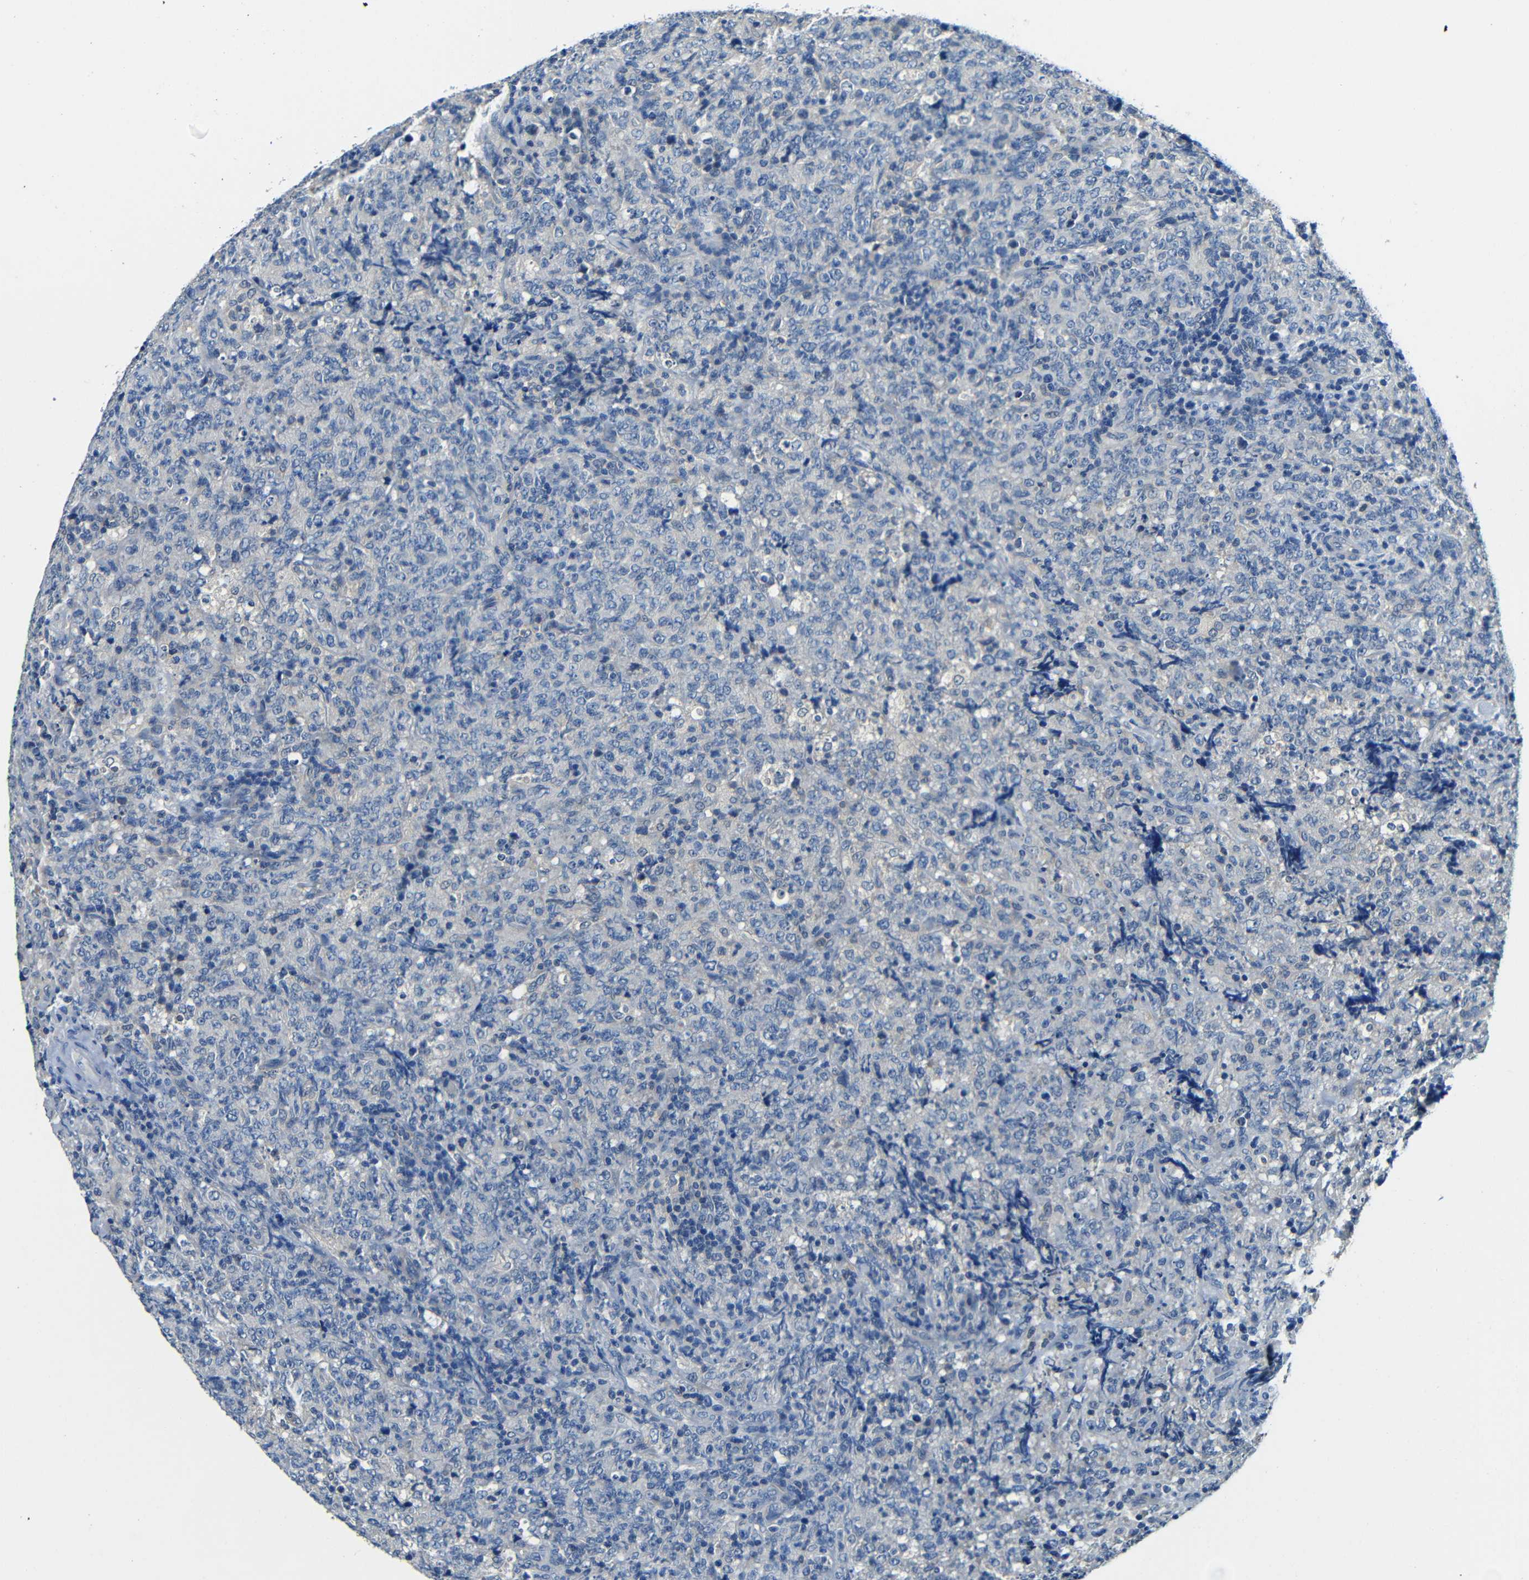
{"staining": {"intensity": "negative", "quantity": "none", "location": "none"}, "tissue": "lymphoma", "cell_type": "Tumor cells", "image_type": "cancer", "snomed": [{"axis": "morphology", "description": "Malignant lymphoma, non-Hodgkin's type, High grade"}, {"axis": "topography", "description": "Tonsil"}], "caption": "Micrograph shows no protein staining in tumor cells of malignant lymphoma, non-Hodgkin's type (high-grade) tissue. The staining is performed using DAB (3,3'-diaminobenzidine) brown chromogen with nuclei counter-stained in using hematoxylin.", "gene": "ADAP1", "patient": {"sex": "female", "age": 36}}